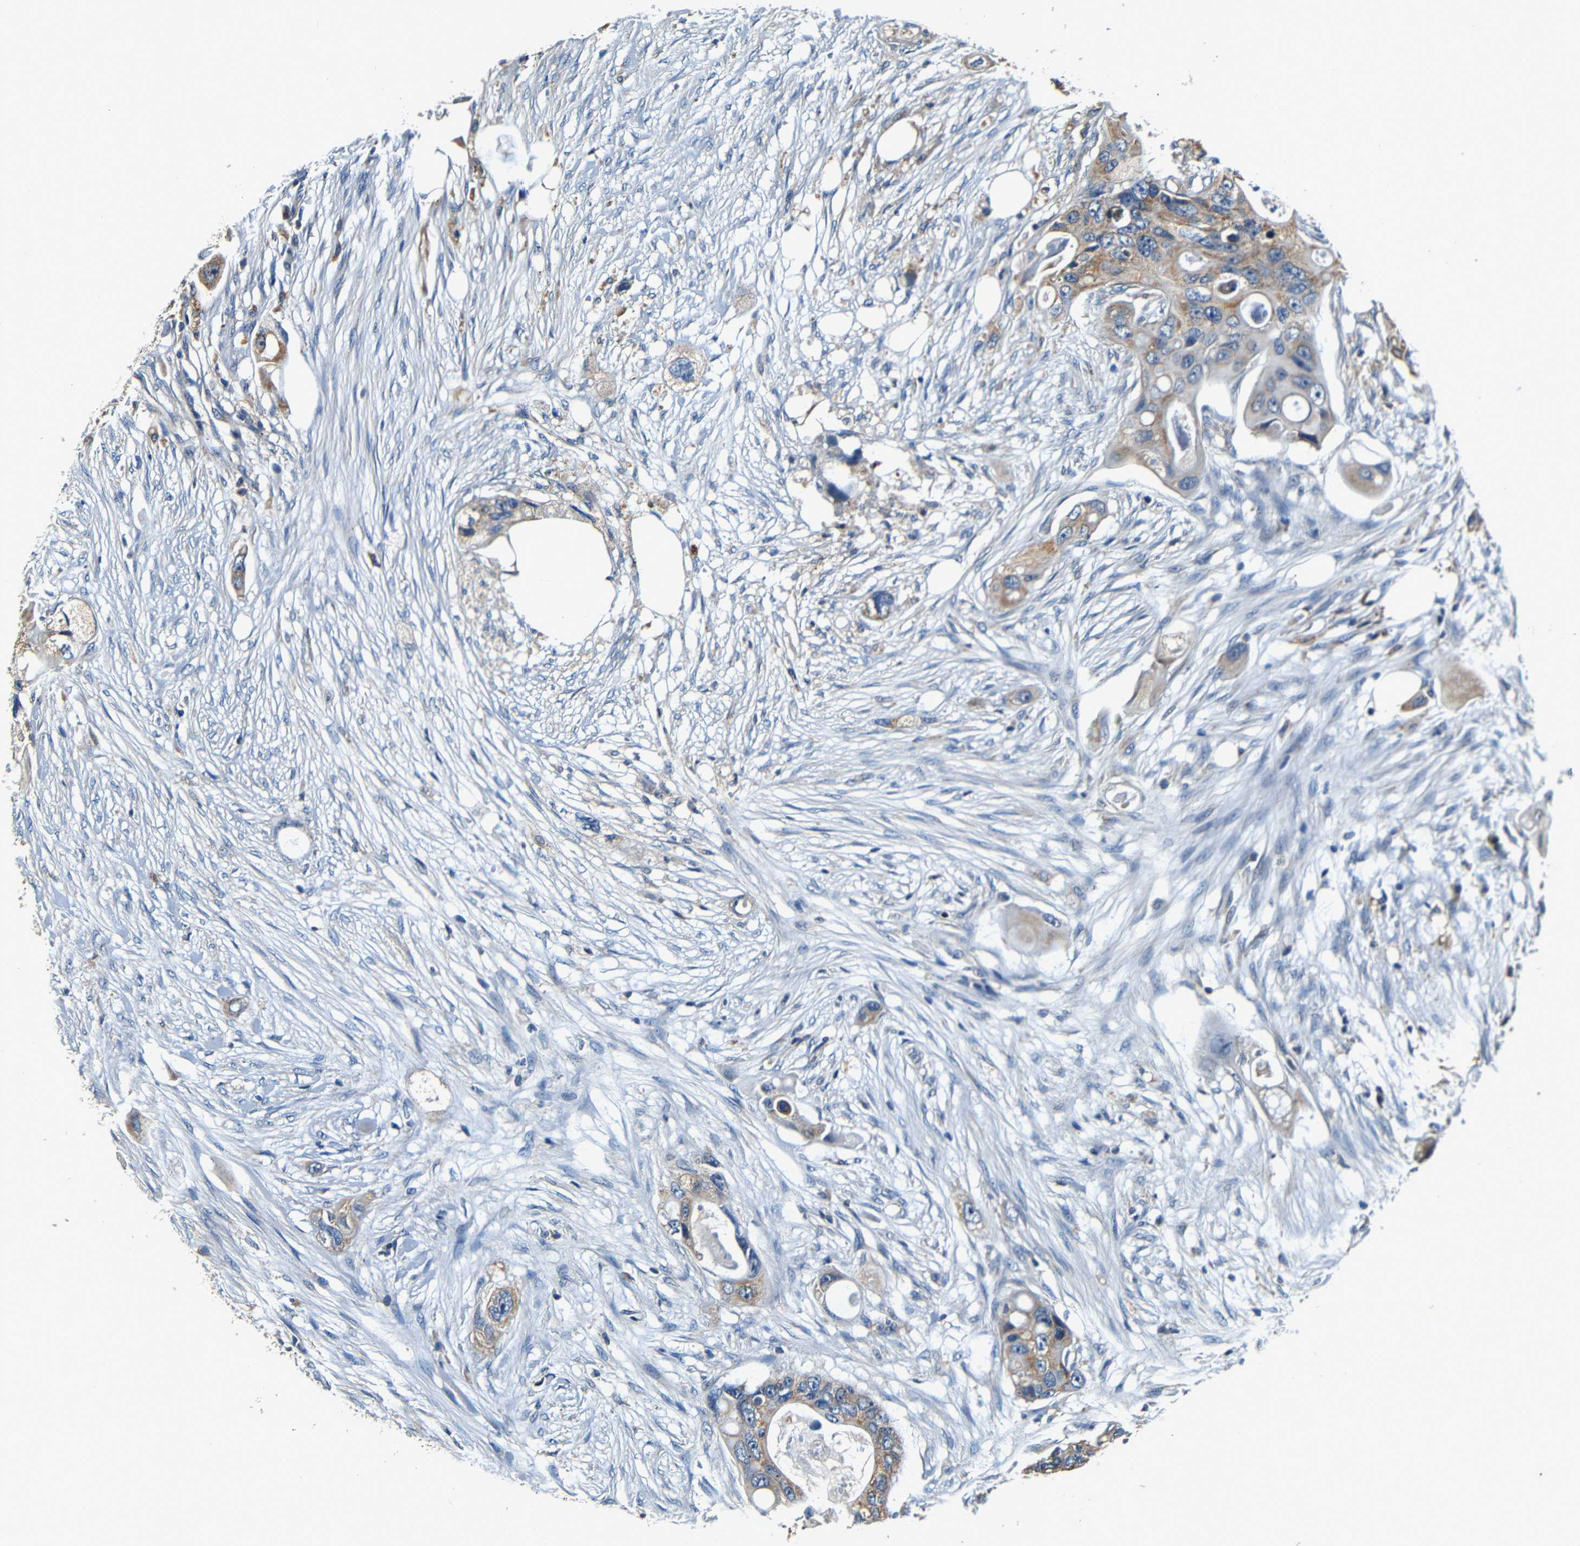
{"staining": {"intensity": "moderate", "quantity": ">75%", "location": "cytoplasmic/membranous"}, "tissue": "colorectal cancer", "cell_type": "Tumor cells", "image_type": "cancer", "snomed": [{"axis": "morphology", "description": "Adenocarcinoma, NOS"}, {"axis": "topography", "description": "Colon"}], "caption": "Colorectal adenocarcinoma tissue displays moderate cytoplasmic/membranous positivity in about >75% of tumor cells, visualized by immunohistochemistry.", "gene": "MTX1", "patient": {"sex": "female", "age": 57}}